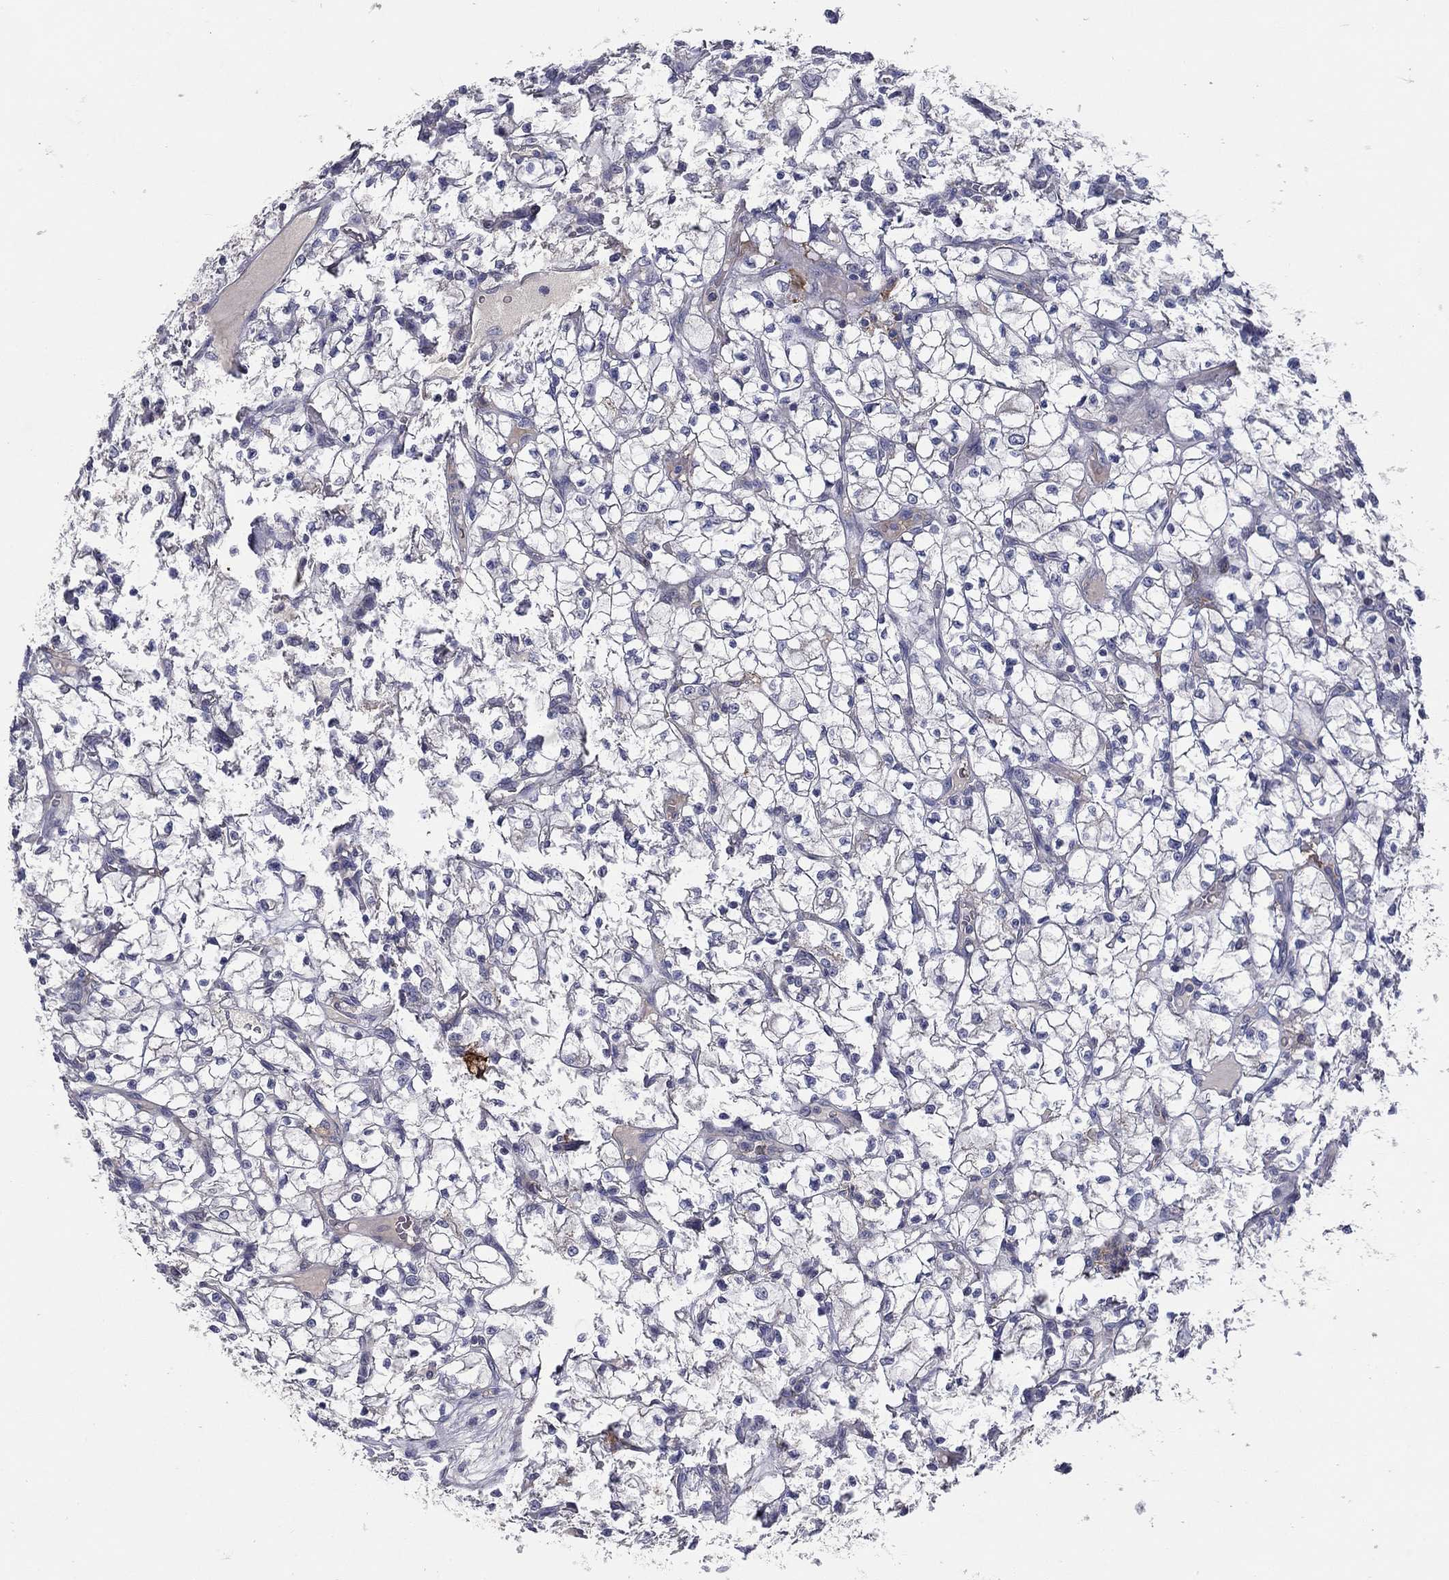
{"staining": {"intensity": "negative", "quantity": "none", "location": "none"}, "tissue": "renal cancer", "cell_type": "Tumor cells", "image_type": "cancer", "snomed": [{"axis": "morphology", "description": "Adenocarcinoma, NOS"}, {"axis": "topography", "description": "Kidney"}], "caption": "The immunohistochemistry photomicrograph has no significant expression in tumor cells of renal adenocarcinoma tissue.", "gene": "CD274", "patient": {"sex": "female", "age": 64}}